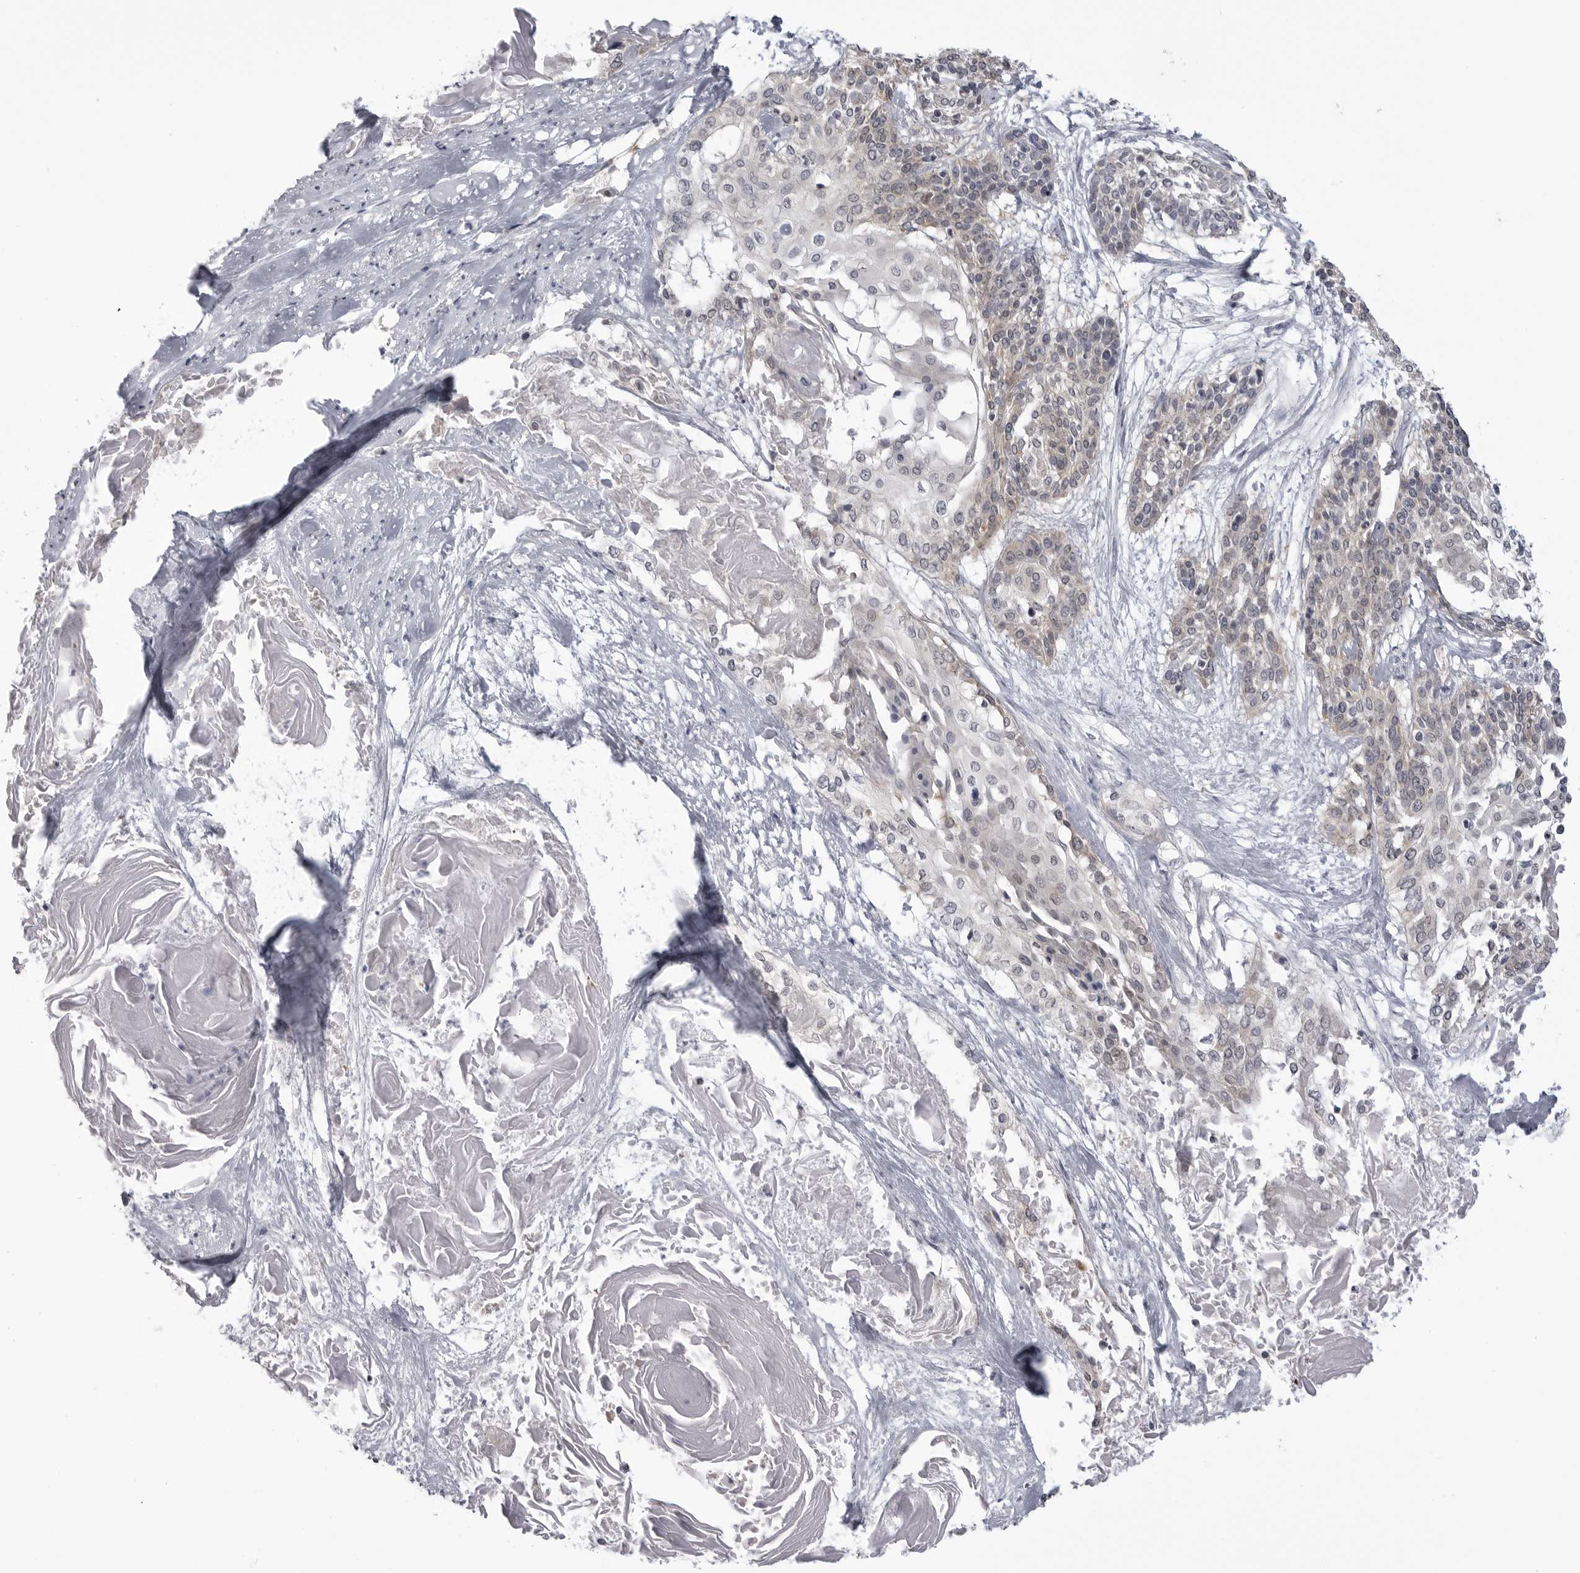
{"staining": {"intensity": "moderate", "quantity": "<25%", "location": "cytoplasmic/membranous"}, "tissue": "cervical cancer", "cell_type": "Tumor cells", "image_type": "cancer", "snomed": [{"axis": "morphology", "description": "Squamous cell carcinoma, NOS"}, {"axis": "topography", "description": "Cervix"}], "caption": "Cervical cancer stained with immunohistochemistry (IHC) exhibits moderate cytoplasmic/membranous positivity in about <25% of tumor cells.", "gene": "FH", "patient": {"sex": "female", "age": 57}}